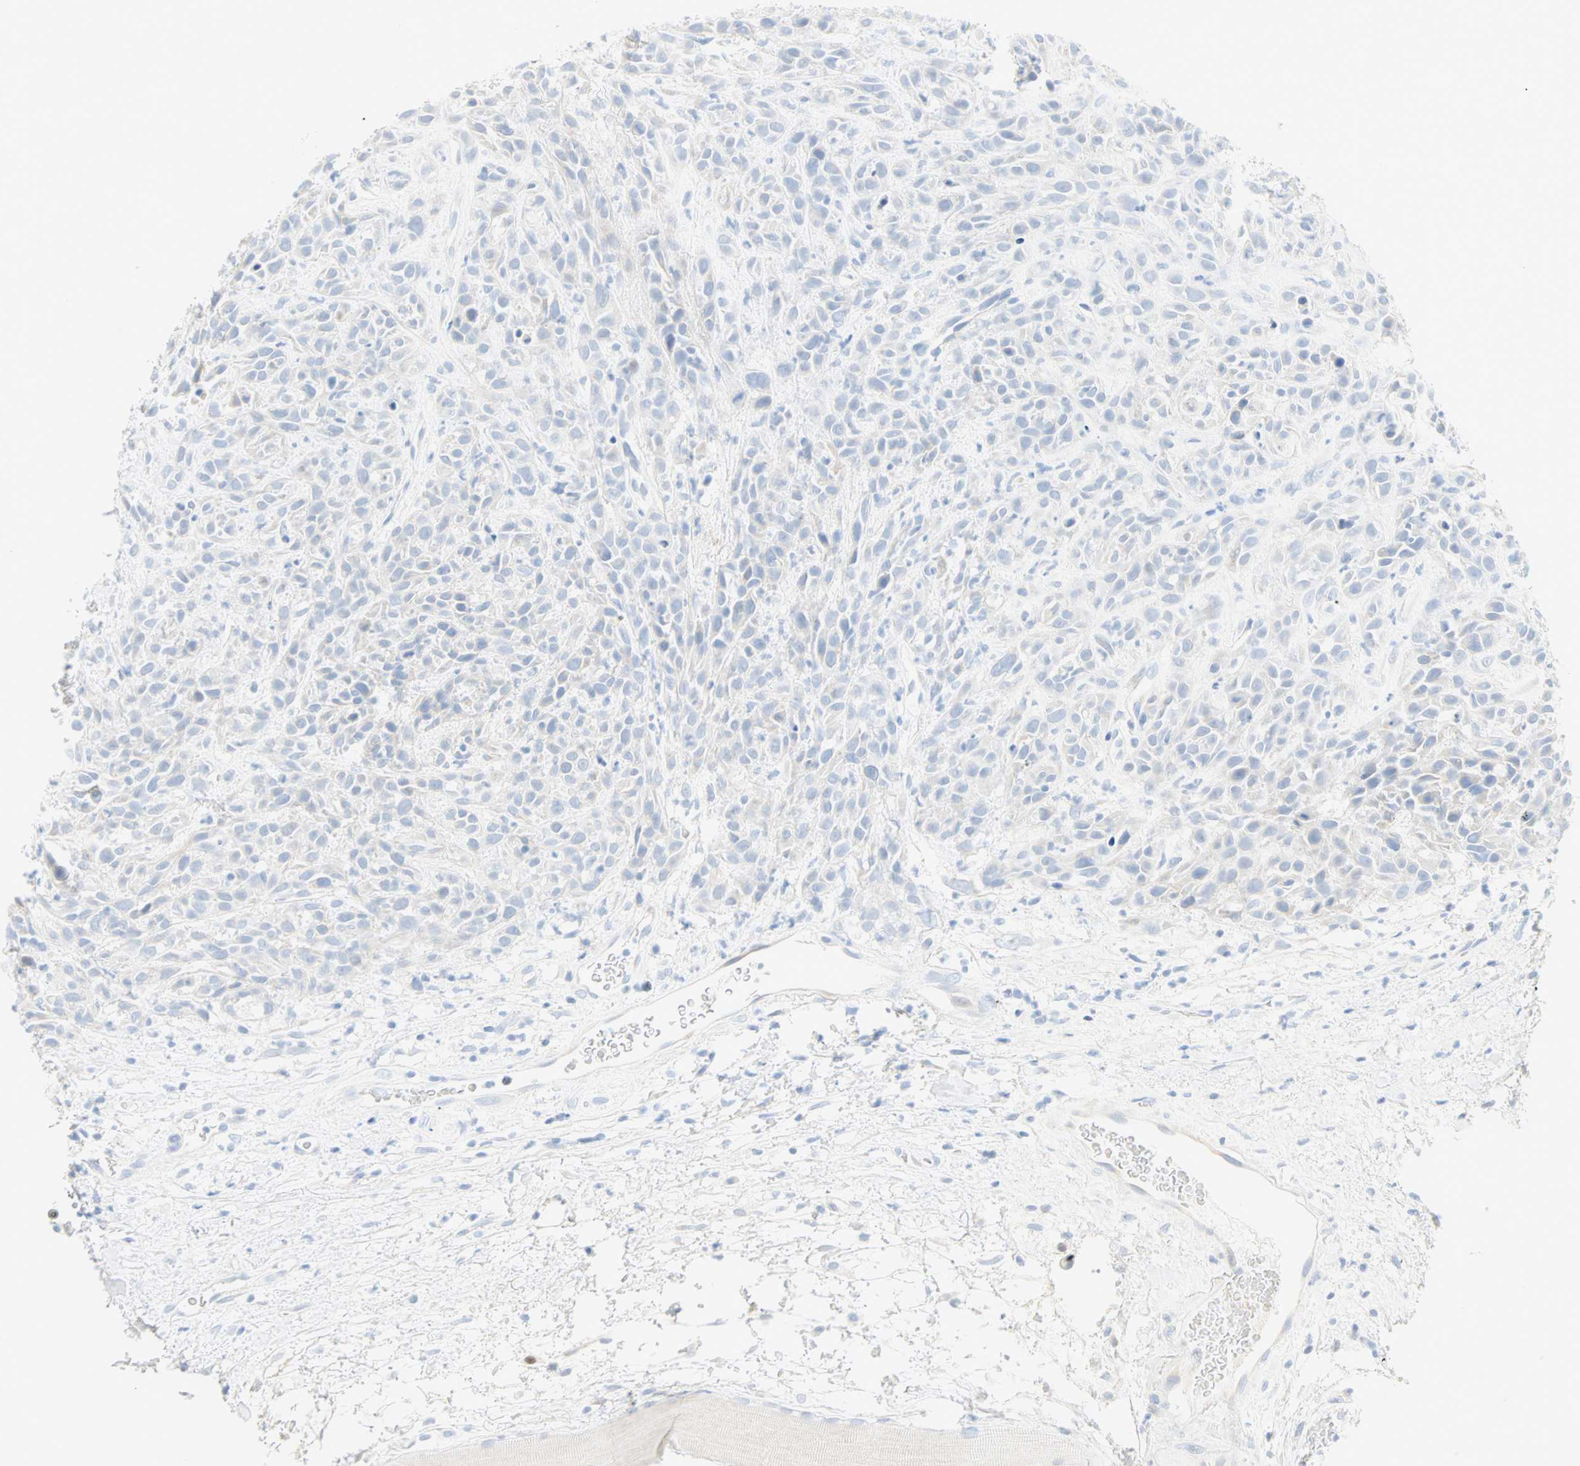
{"staining": {"intensity": "negative", "quantity": "none", "location": "none"}, "tissue": "head and neck cancer", "cell_type": "Tumor cells", "image_type": "cancer", "snomed": [{"axis": "morphology", "description": "Normal tissue, NOS"}, {"axis": "morphology", "description": "Squamous cell carcinoma, NOS"}, {"axis": "topography", "description": "Cartilage tissue"}, {"axis": "topography", "description": "Head-Neck"}], "caption": "Squamous cell carcinoma (head and neck) was stained to show a protein in brown. There is no significant positivity in tumor cells.", "gene": "SELENBP1", "patient": {"sex": "male", "age": 62}}